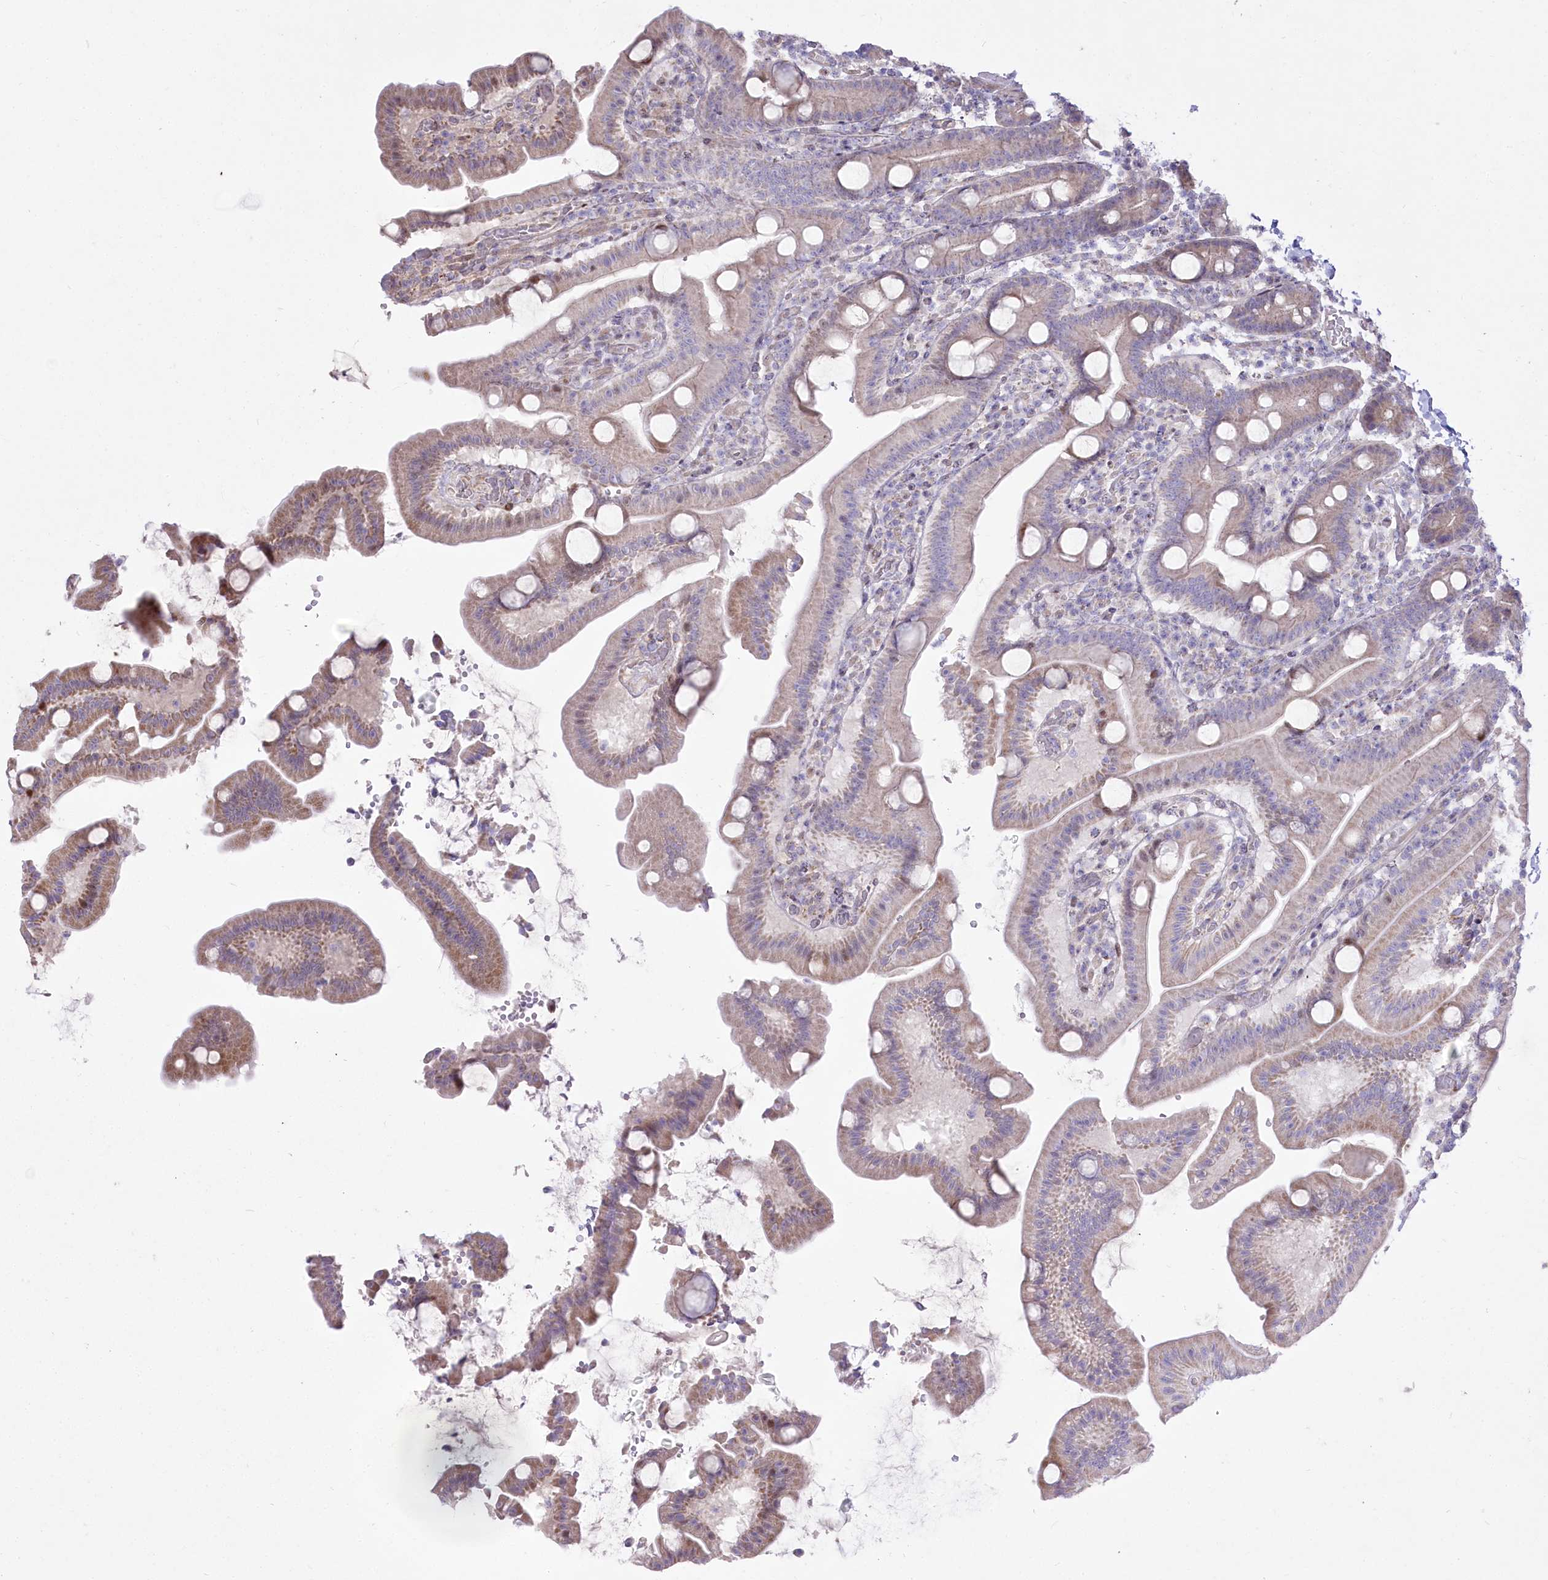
{"staining": {"intensity": "weak", "quantity": "25%-75%", "location": "cytoplasmic/membranous"}, "tissue": "duodenum", "cell_type": "Glandular cells", "image_type": "normal", "snomed": [{"axis": "morphology", "description": "Normal tissue, NOS"}, {"axis": "topography", "description": "Duodenum"}], "caption": "This micrograph displays normal duodenum stained with immunohistochemistry to label a protein in brown. The cytoplasmic/membranous of glandular cells show weak positivity for the protein. Nuclei are counter-stained blue.", "gene": "CEP164", "patient": {"sex": "male", "age": 55}}